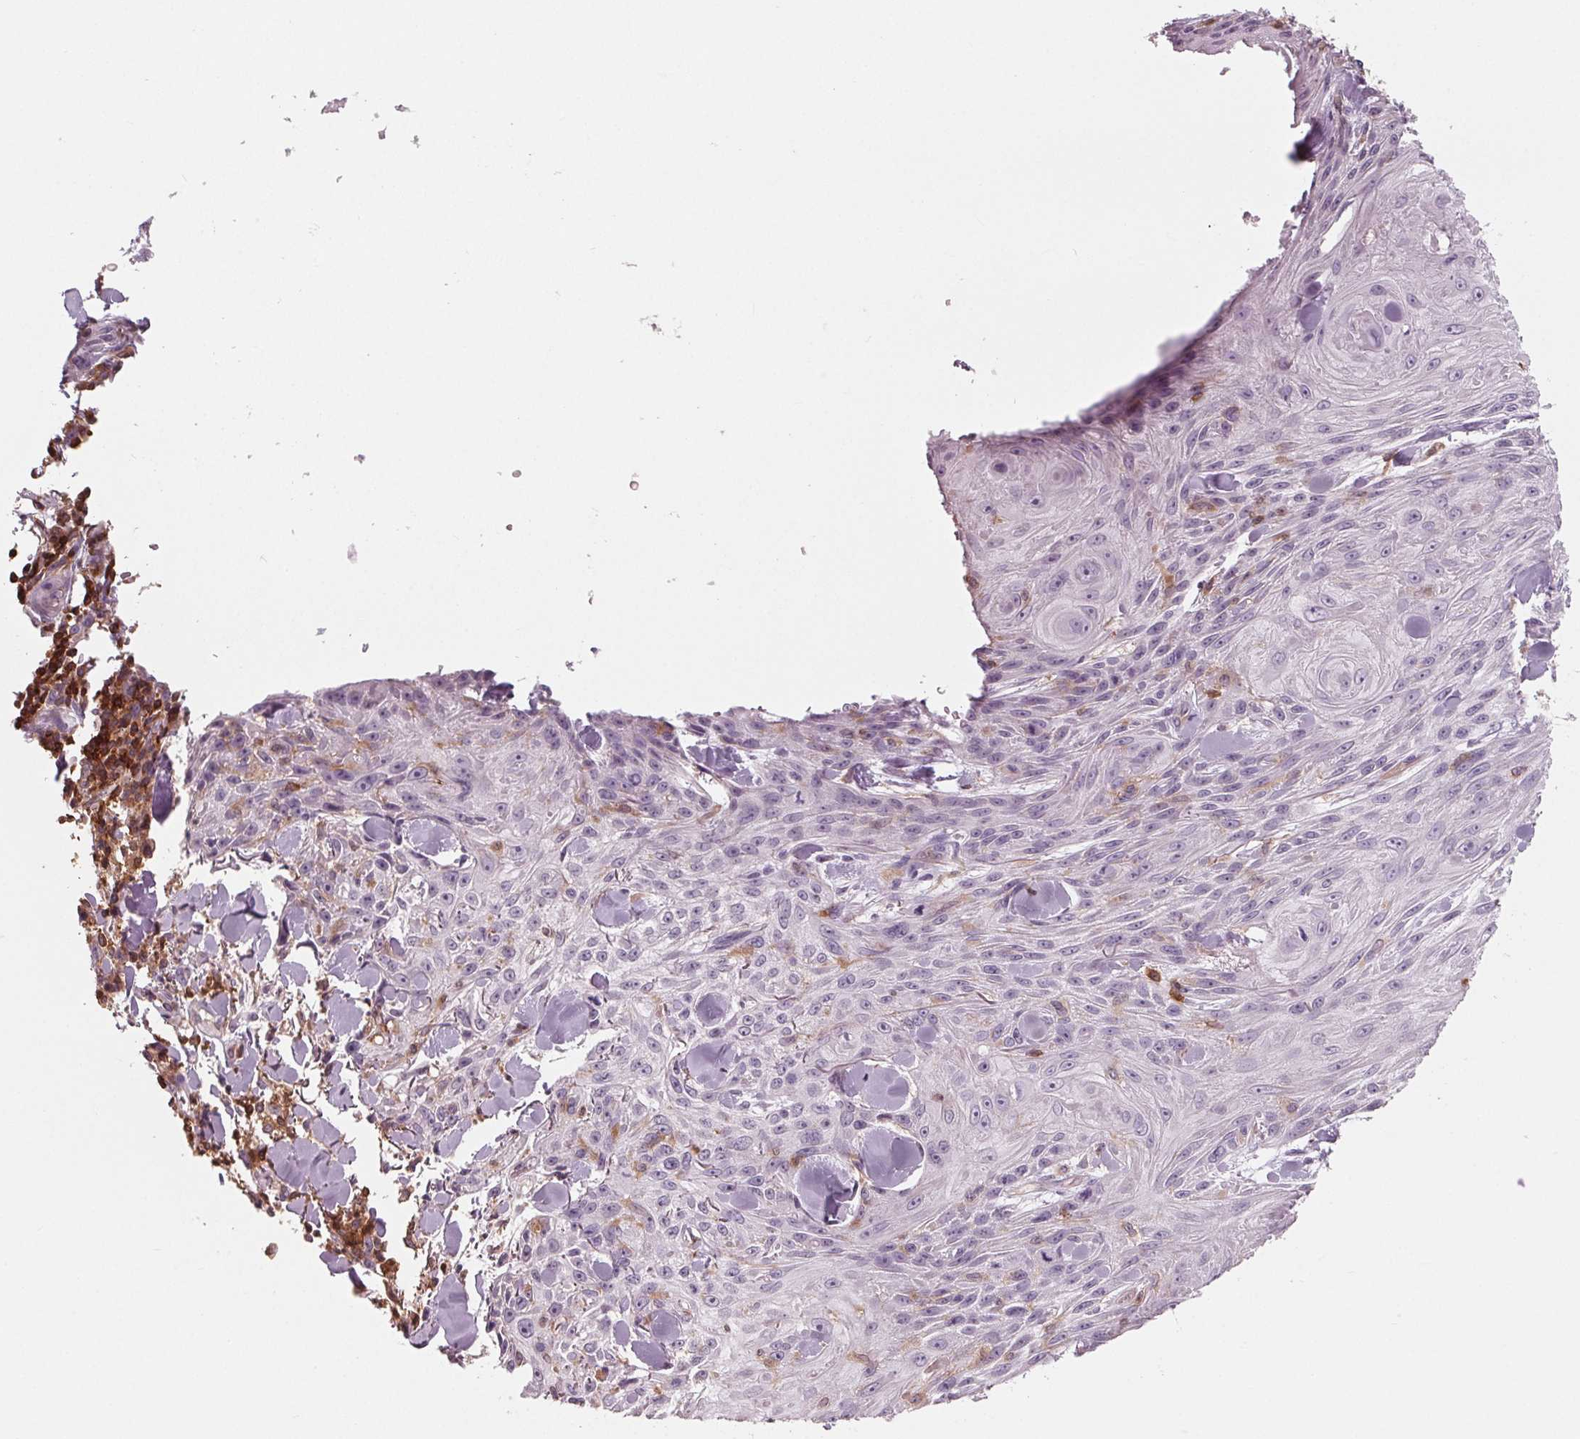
{"staining": {"intensity": "negative", "quantity": "none", "location": "none"}, "tissue": "skin cancer", "cell_type": "Tumor cells", "image_type": "cancer", "snomed": [{"axis": "morphology", "description": "Squamous cell carcinoma, NOS"}, {"axis": "topography", "description": "Skin"}], "caption": "DAB (3,3'-diaminobenzidine) immunohistochemical staining of skin cancer (squamous cell carcinoma) reveals no significant staining in tumor cells. (Stains: DAB (3,3'-diaminobenzidine) immunohistochemistry with hematoxylin counter stain, Microscopy: brightfield microscopy at high magnification).", "gene": "ARHGAP25", "patient": {"sex": "male", "age": 88}}